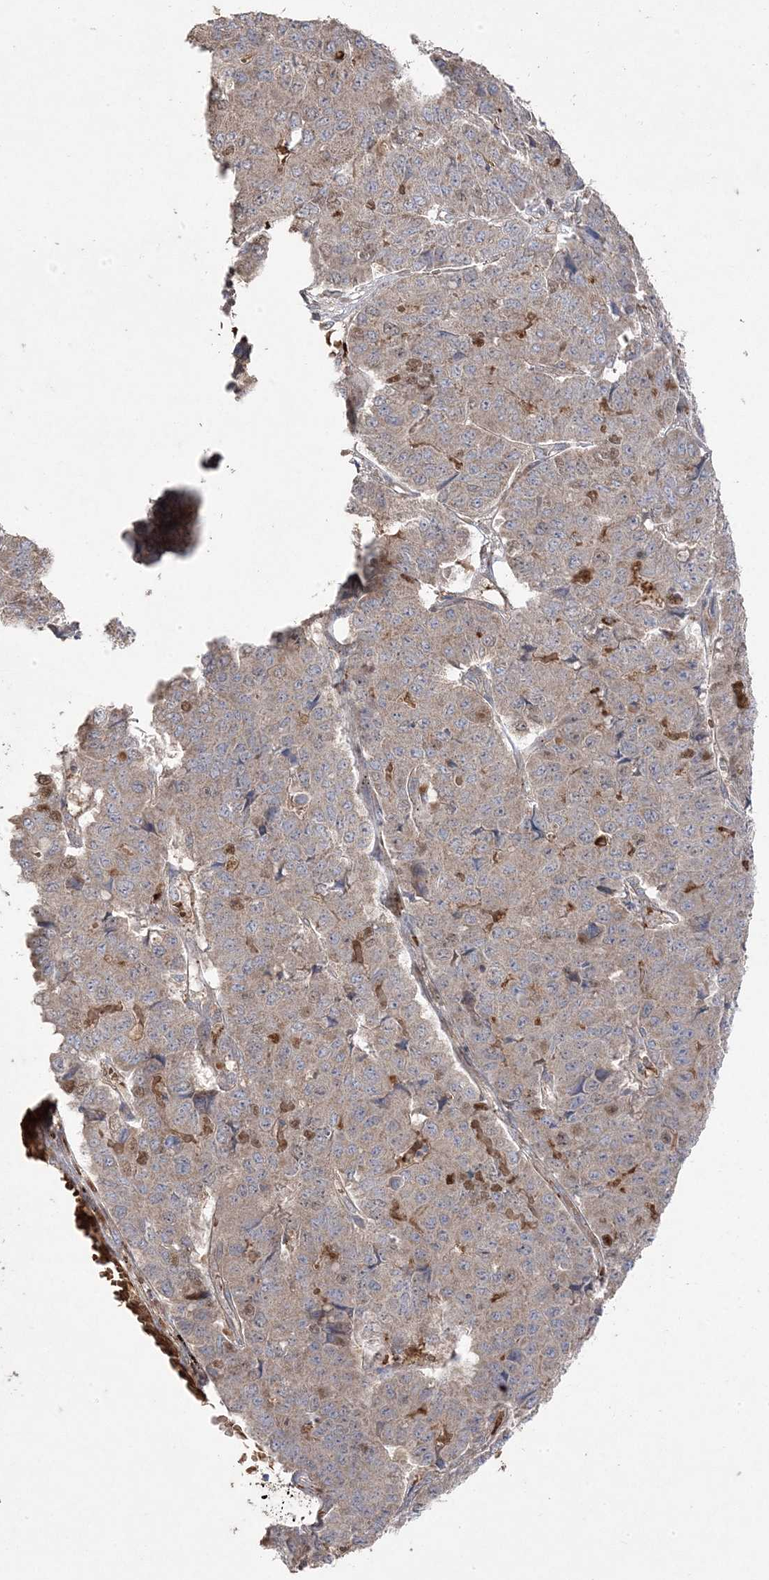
{"staining": {"intensity": "moderate", "quantity": "<25%", "location": "cytoplasmic/membranous,nuclear"}, "tissue": "pancreatic cancer", "cell_type": "Tumor cells", "image_type": "cancer", "snomed": [{"axis": "morphology", "description": "Adenocarcinoma, NOS"}, {"axis": "topography", "description": "Pancreas"}], "caption": "Immunohistochemical staining of human adenocarcinoma (pancreatic) reveals moderate cytoplasmic/membranous and nuclear protein expression in about <25% of tumor cells.", "gene": "PPOX", "patient": {"sex": "male", "age": 50}}